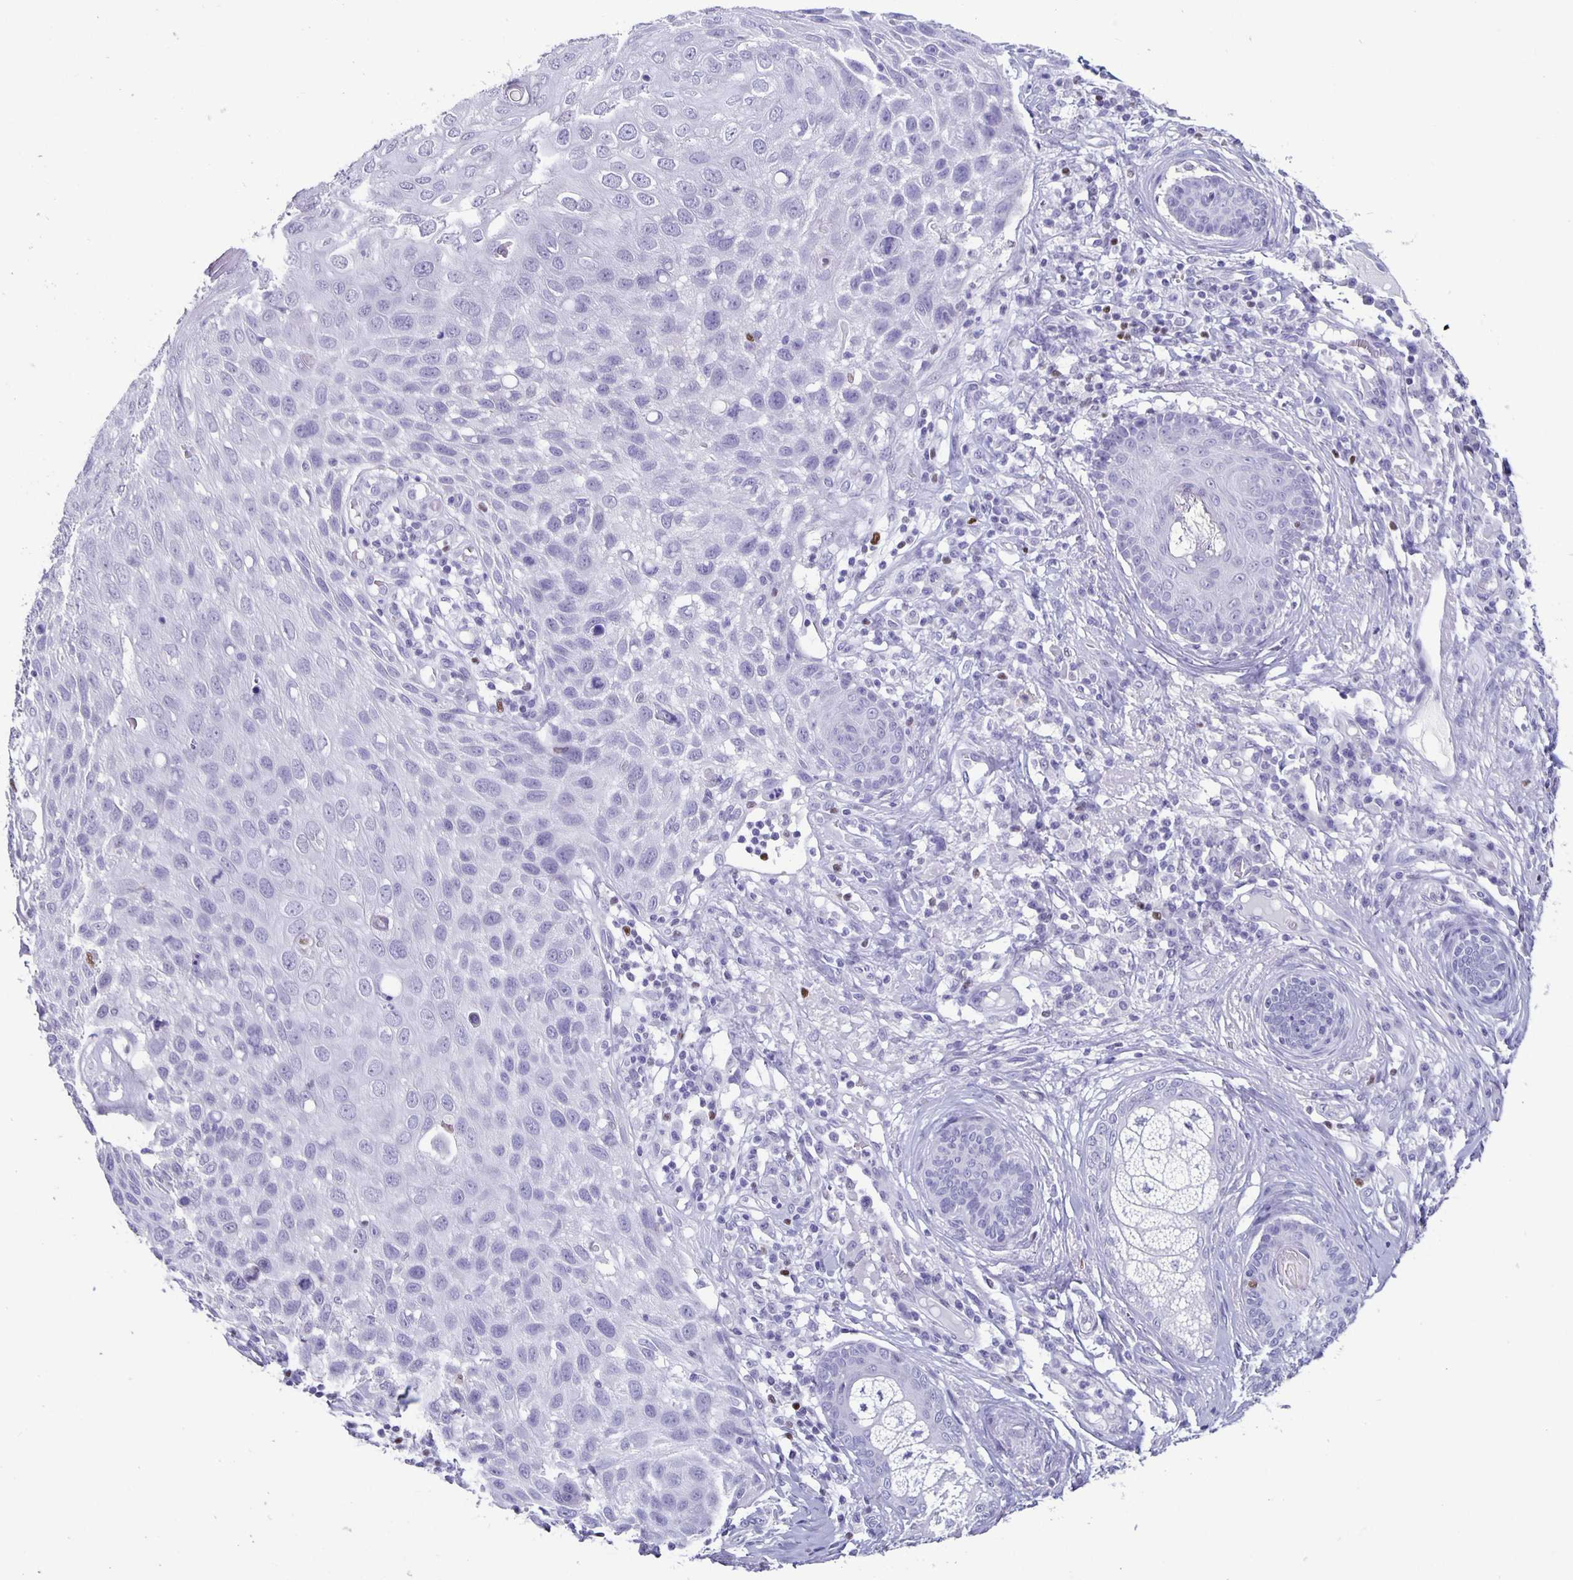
{"staining": {"intensity": "negative", "quantity": "none", "location": "none"}, "tissue": "skin cancer", "cell_type": "Tumor cells", "image_type": "cancer", "snomed": [{"axis": "morphology", "description": "Squamous cell carcinoma, NOS"}, {"axis": "topography", "description": "Skin"}], "caption": "An immunohistochemistry (IHC) histopathology image of skin squamous cell carcinoma is shown. There is no staining in tumor cells of skin squamous cell carcinoma.", "gene": "SATB2", "patient": {"sex": "female", "age": 87}}